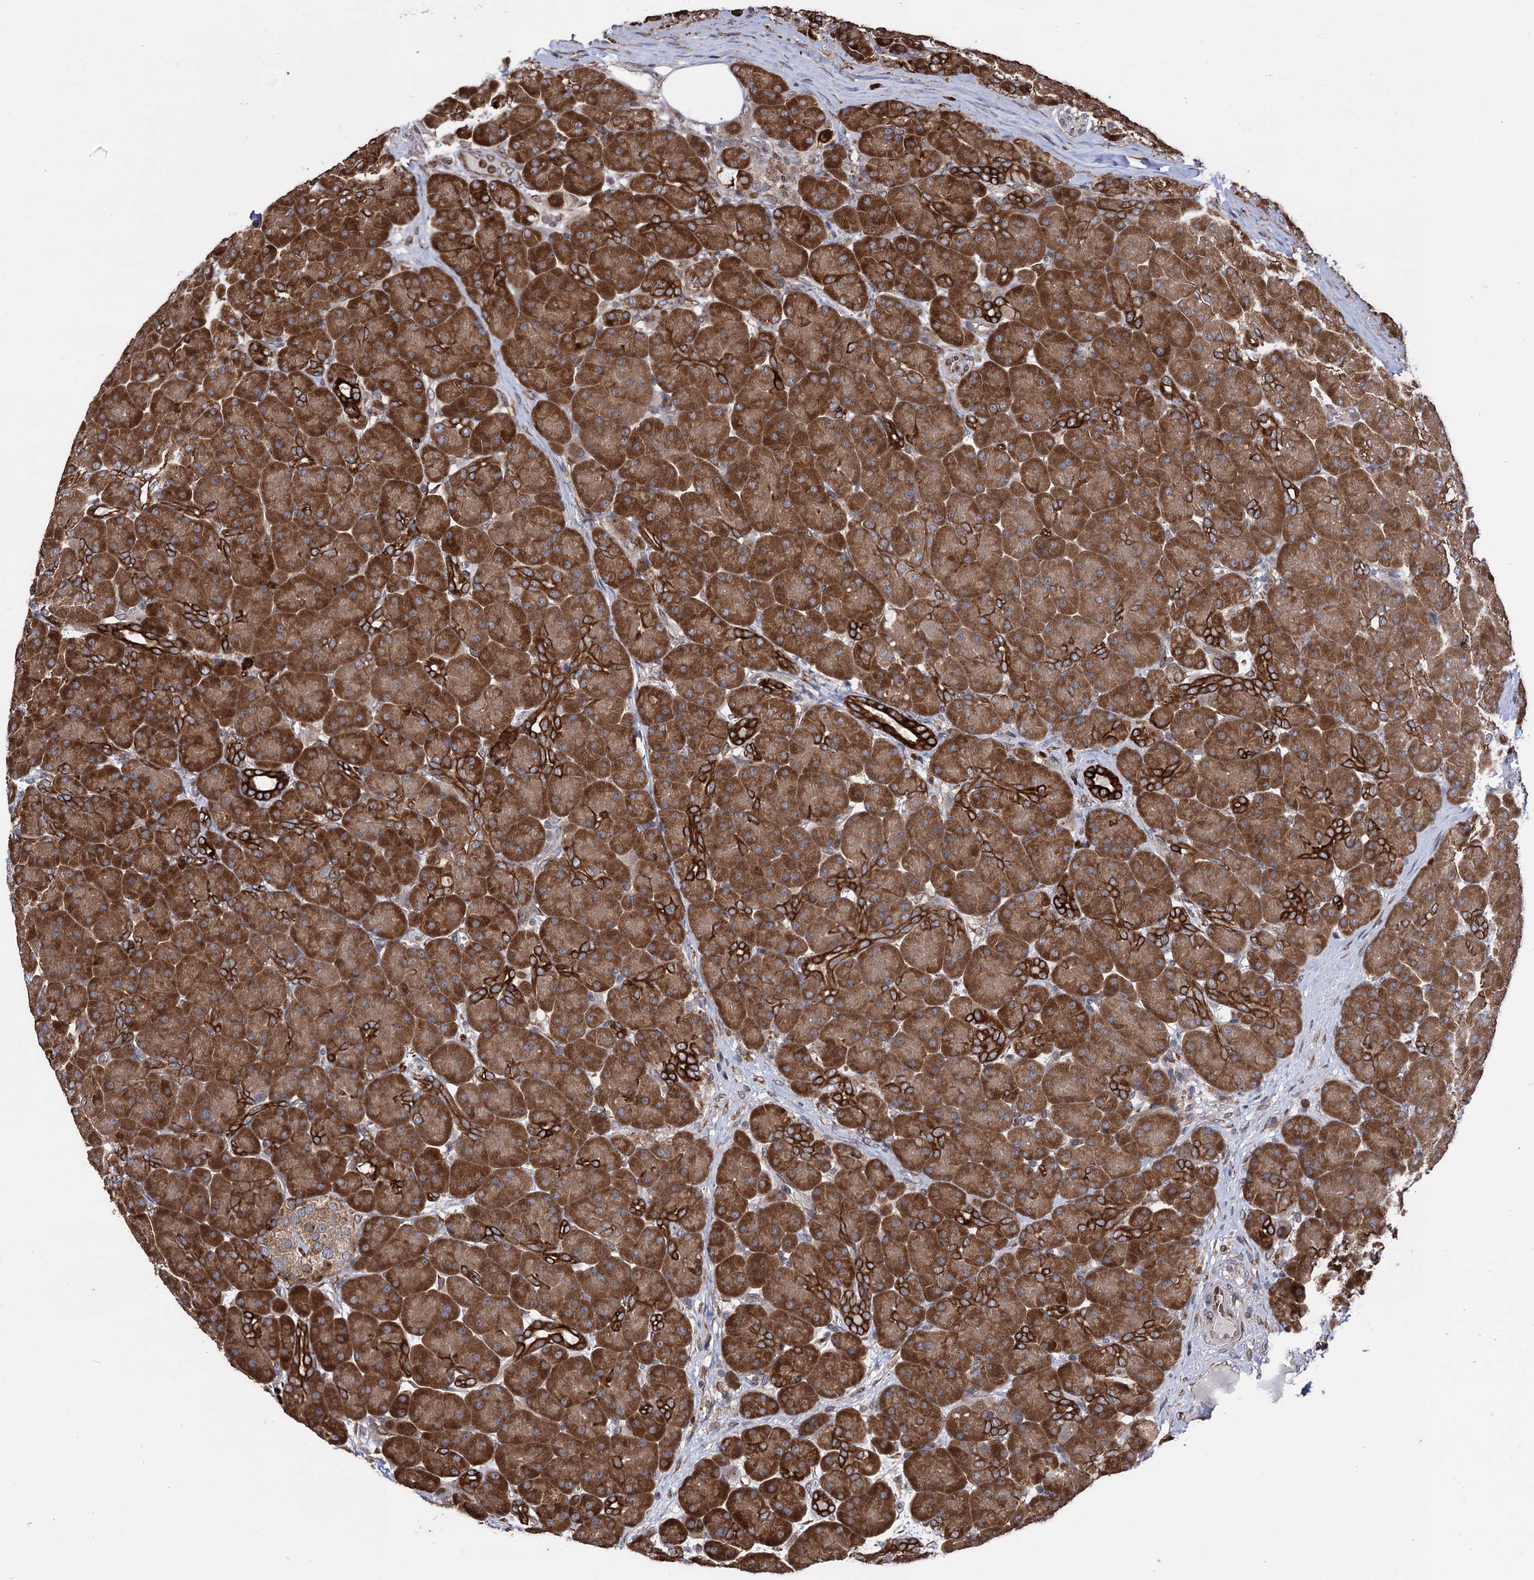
{"staining": {"intensity": "strong", "quantity": ">75%", "location": "cytoplasmic/membranous"}, "tissue": "pancreas", "cell_type": "Exocrine glandular cells", "image_type": "normal", "snomed": [{"axis": "morphology", "description": "Normal tissue, NOS"}, {"axis": "topography", "description": "Pancreas"}], "caption": "Benign pancreas was stained to show a protein in brown. There is high levels of strong cytoplasmic/membranous expression in approximately >75% of exocrine glandular cells.", "gene": "CDAN1", "patient": {"sex": "male", "age": 66}}